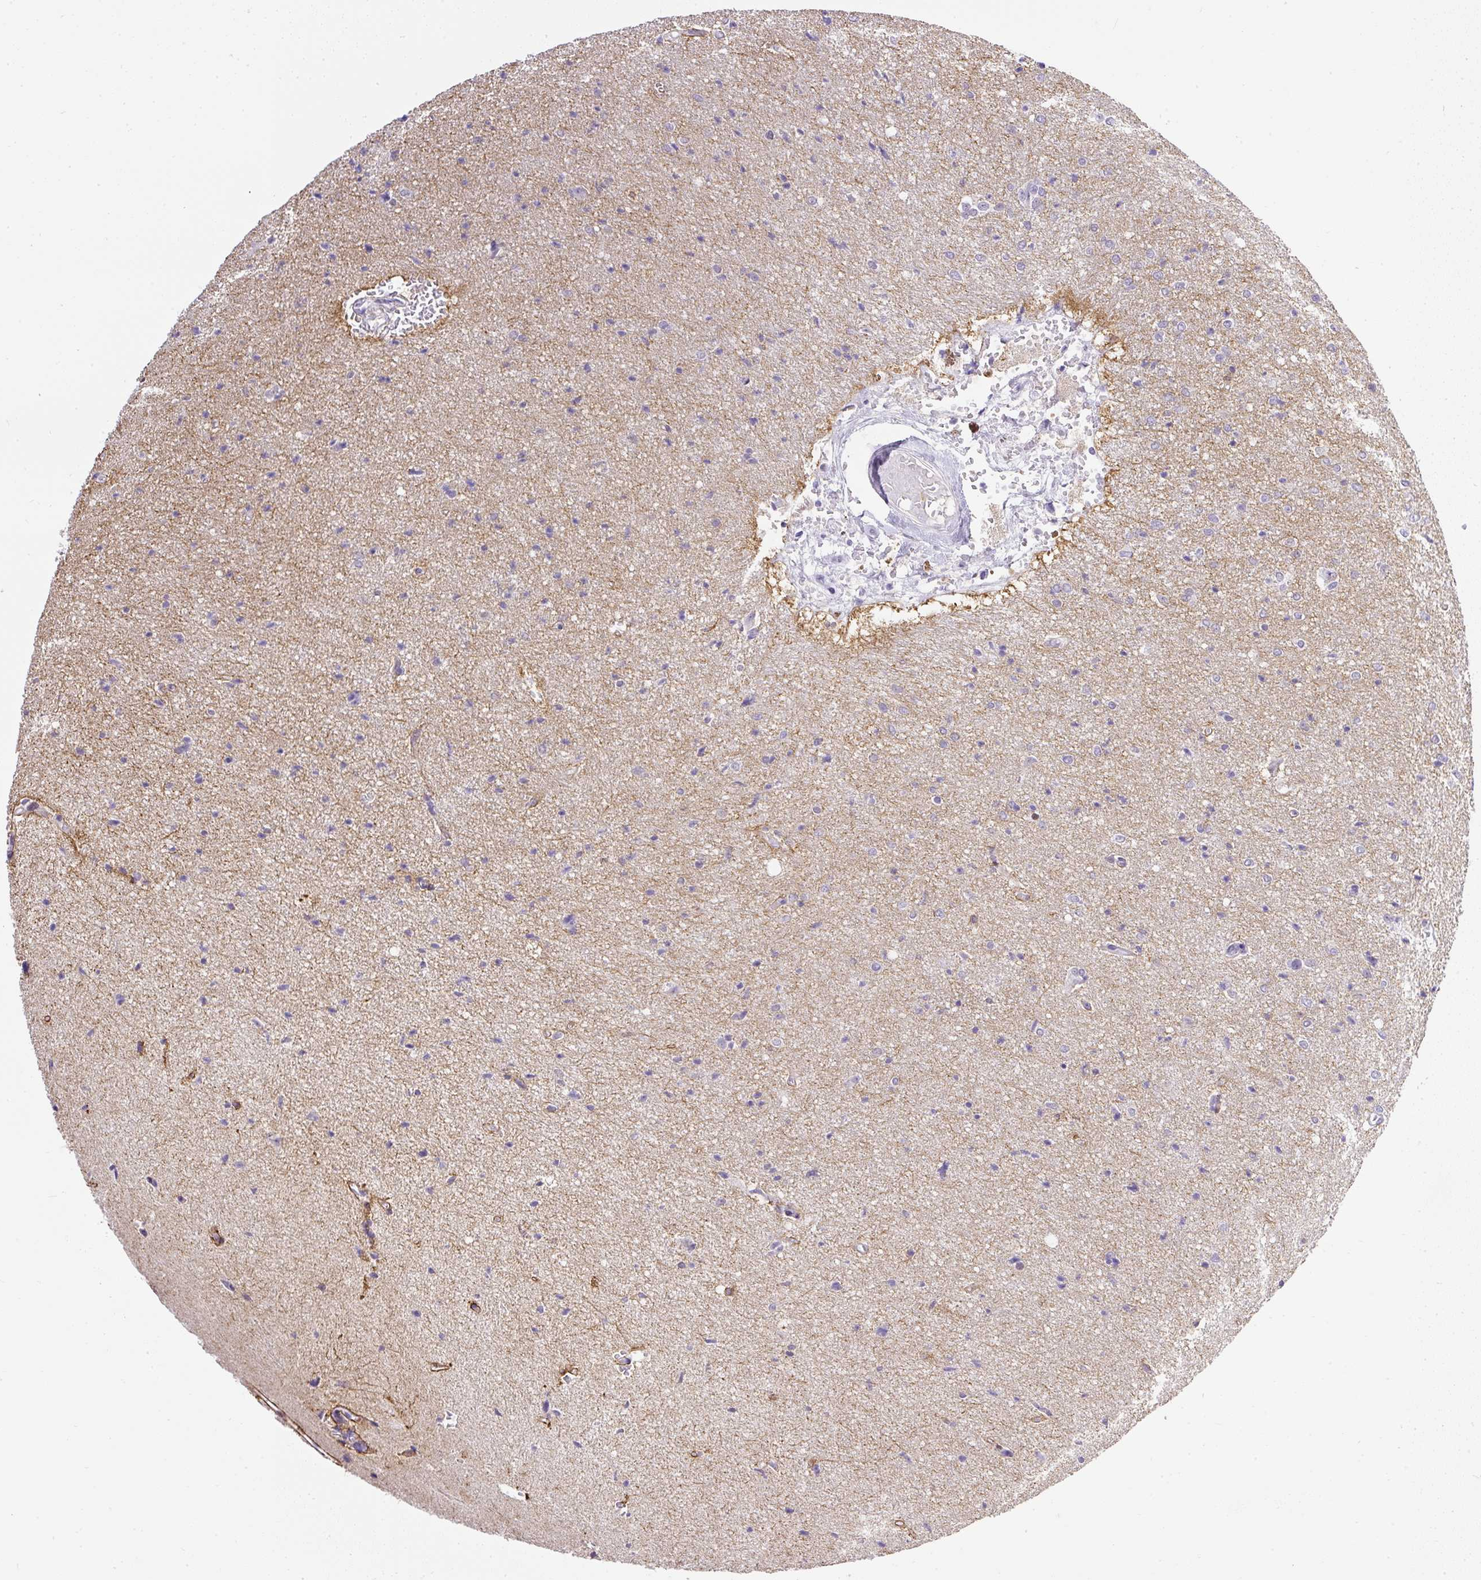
{"staining": {"intensity": "negative", "quantity": "none", "location": "none"}, "tissue": "glioma", "cell_type": "Tumor cells", "image_type": "cancer", "snomed": [{"axis": "morphology", "description": "Glioma, malignant, Low grade"}, {"axis": "topography", "description": "Brain"}], "caption": "DAB (3,3'-diaminobenzidine) immunohistochemical staining of human malignant glioma (low-grade) shows no significant positivity in tumor cells.", "gene": "WNT10B", "patient": {"sex": "male", "age": 26}}